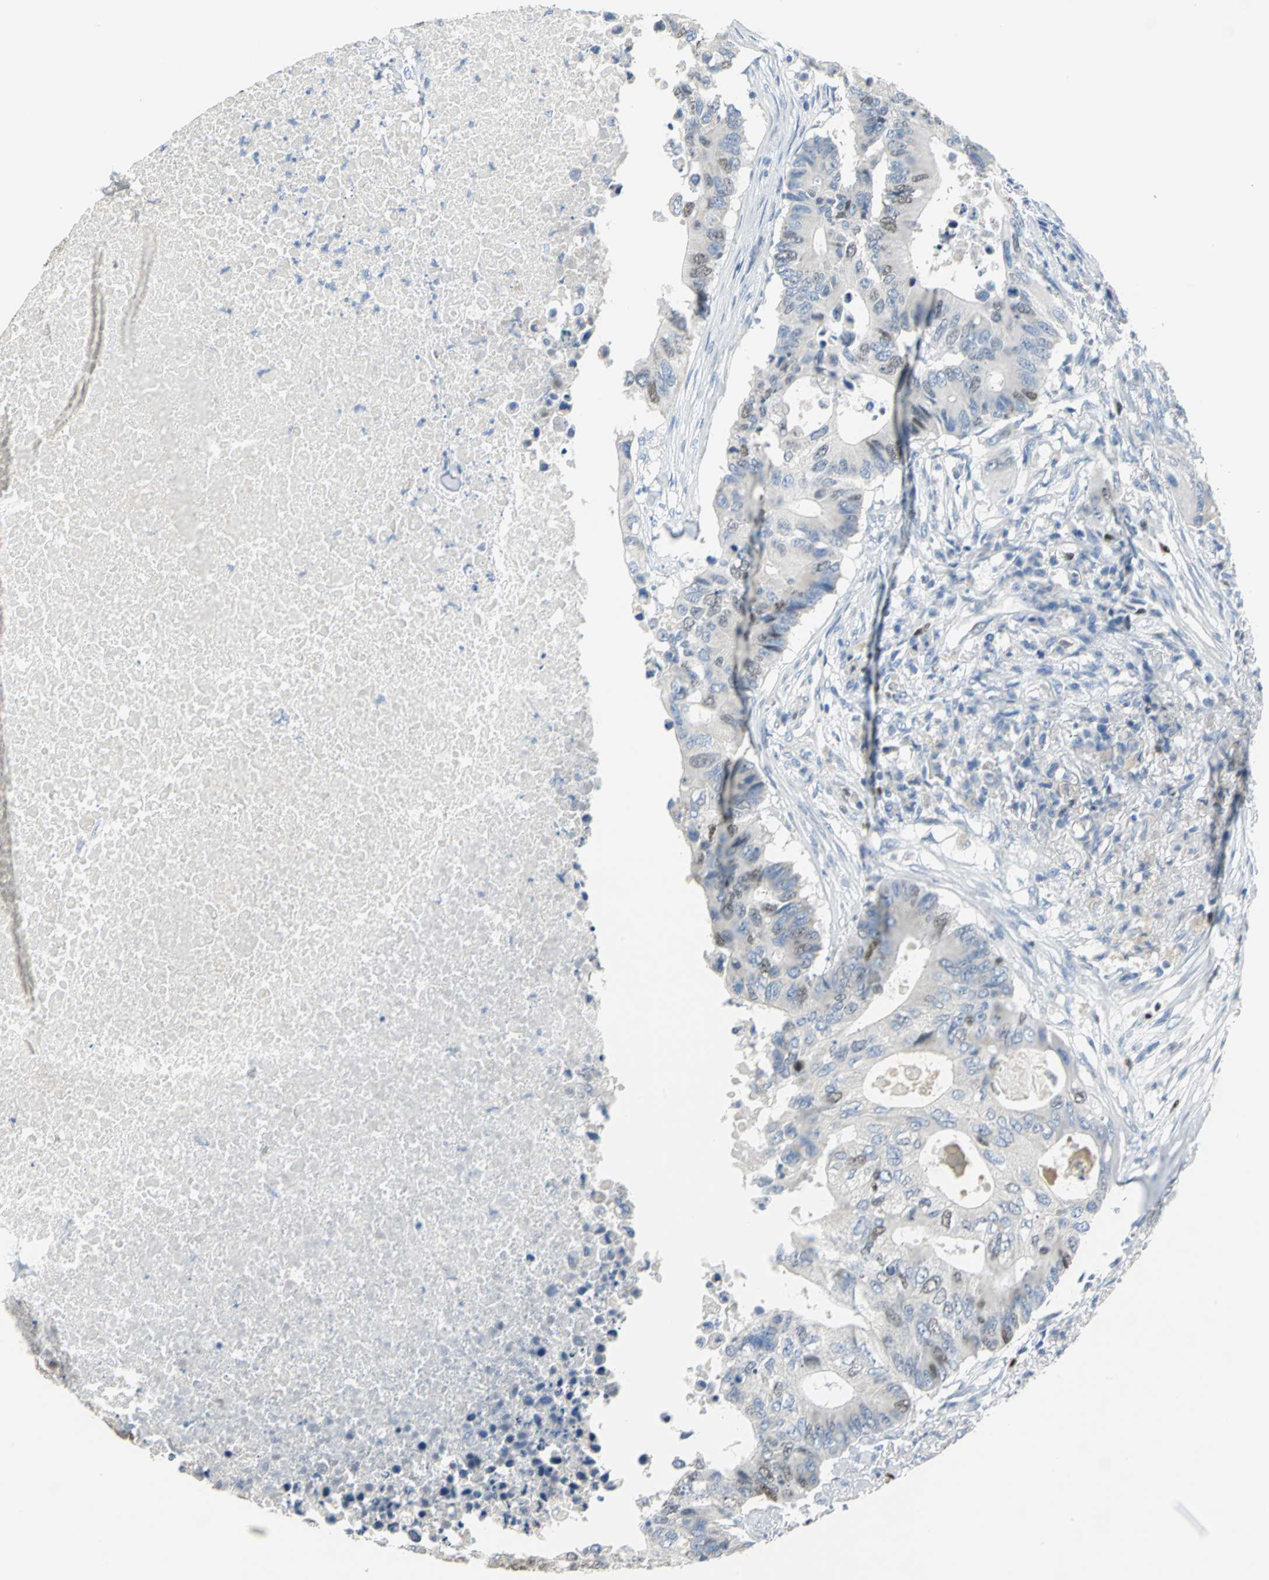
{"staining": {"intensity": "moderate", "quantity": "<25%", "location": "nuclear"}, "tissue": "colorectal cancer", "cell_type": "Tumor cells", "image_type": "cancer", "snomed": [{"axis": "morphology", "description": "Adenocarcinoma, NOS"}, {"axis": "topography", "description": "Colon"}], "caption": "Protein staining shows moderate nuclear positivity in approximately <25% of tumor cells in colorectal cancer. The protein is stained brown, and the nuclei are stained in blue (DAB IHC with brightfield microscopy, high magnification).", "gene": "MCM4", "patient": {"sex": "male", "age": 71}}